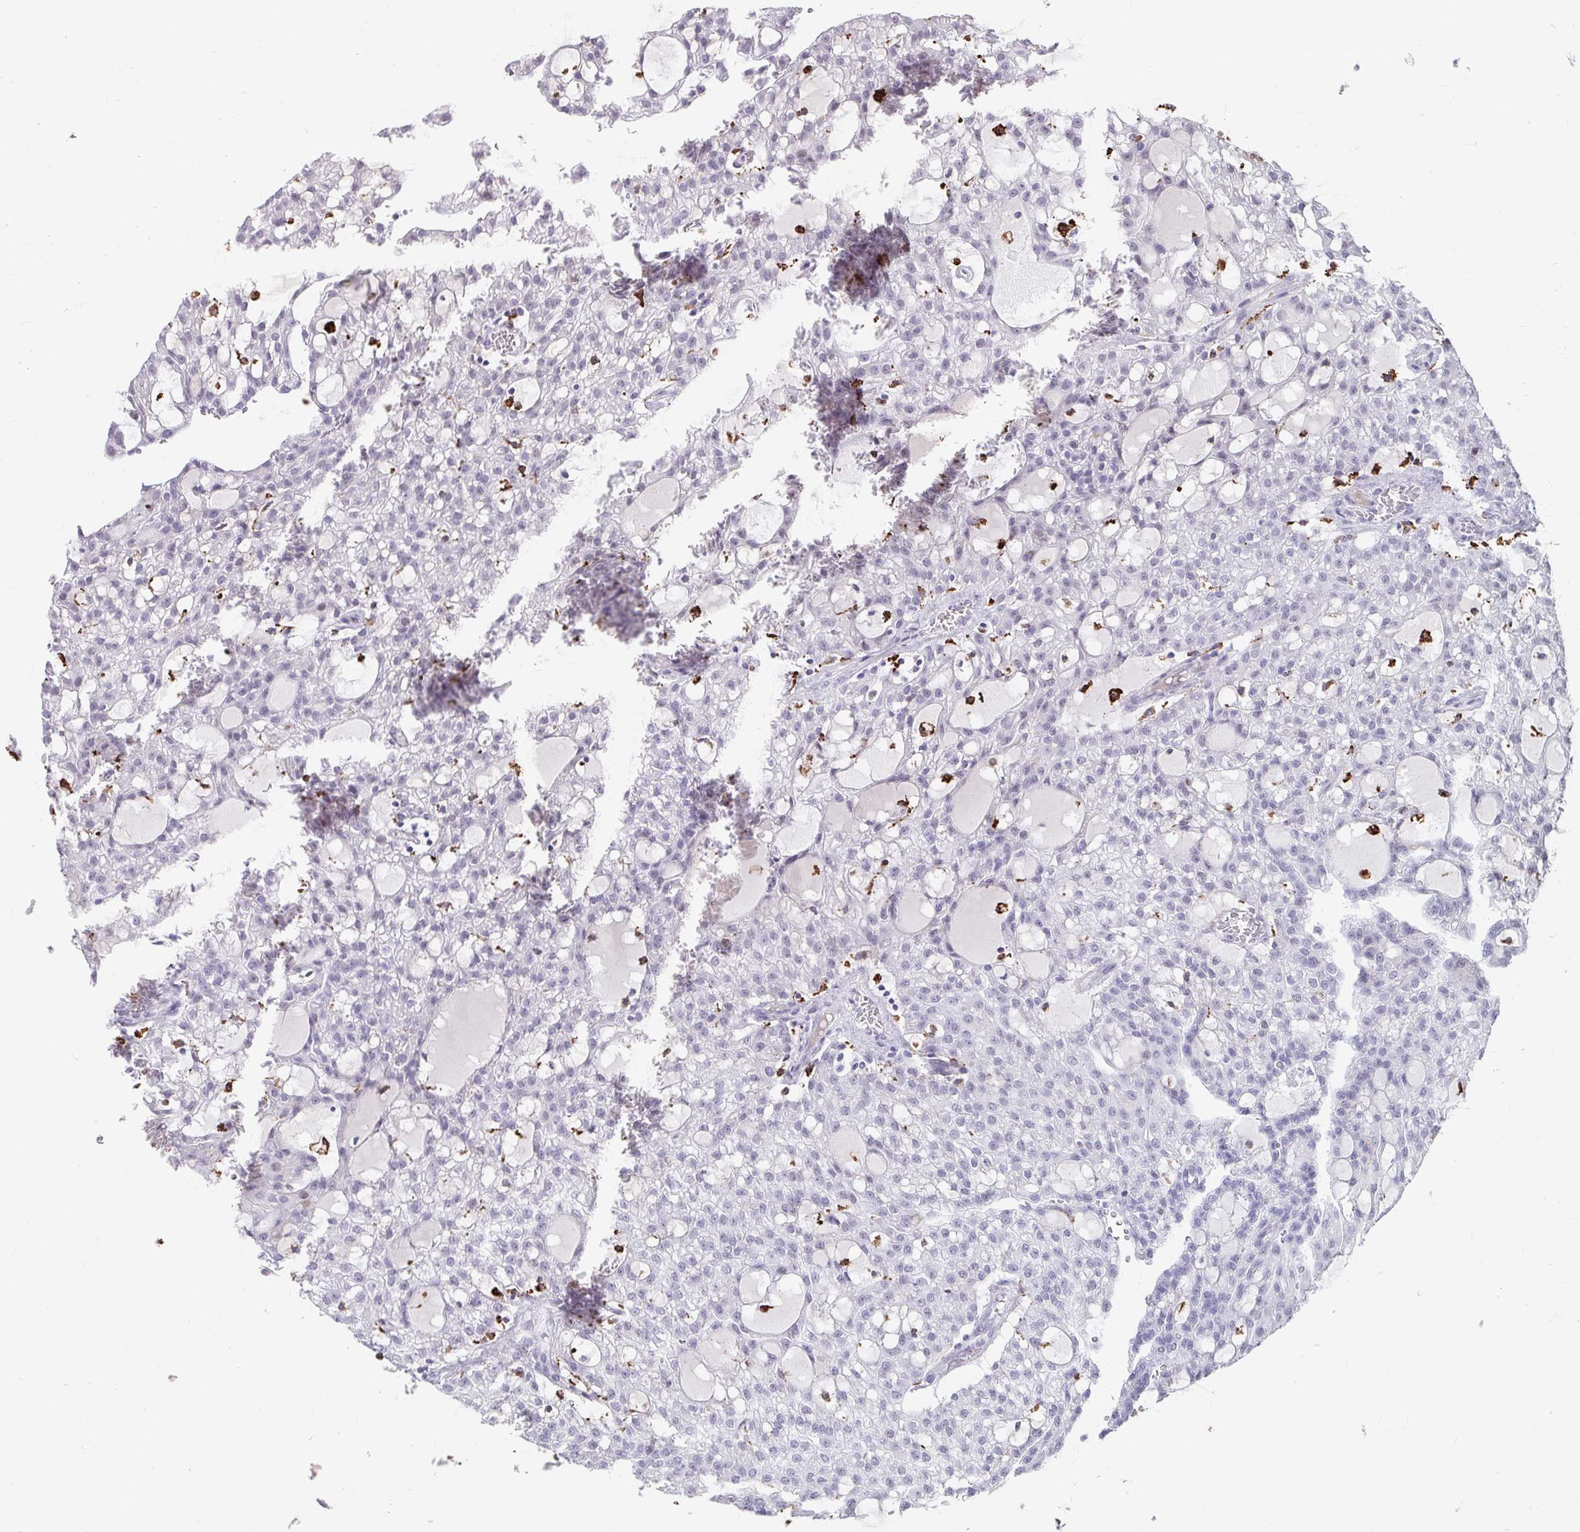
{"staining": {"intensity": "negative", "quantity": "none", "location": "none"}, "tissue": "renal cancer", "cell_type": "Tumor cells", "image_type": "cancer", "snomed": [{"axis": "morphology", "description": "Adenocarcinoma, NOS"}, {"axis": "topography", "description": "Kidney"}], "caption": "There is no significant expression in tumor cells of adenocarcinoma (renal).", "gene": "CD163", "patient": {"sex": "male", "age": 63}}